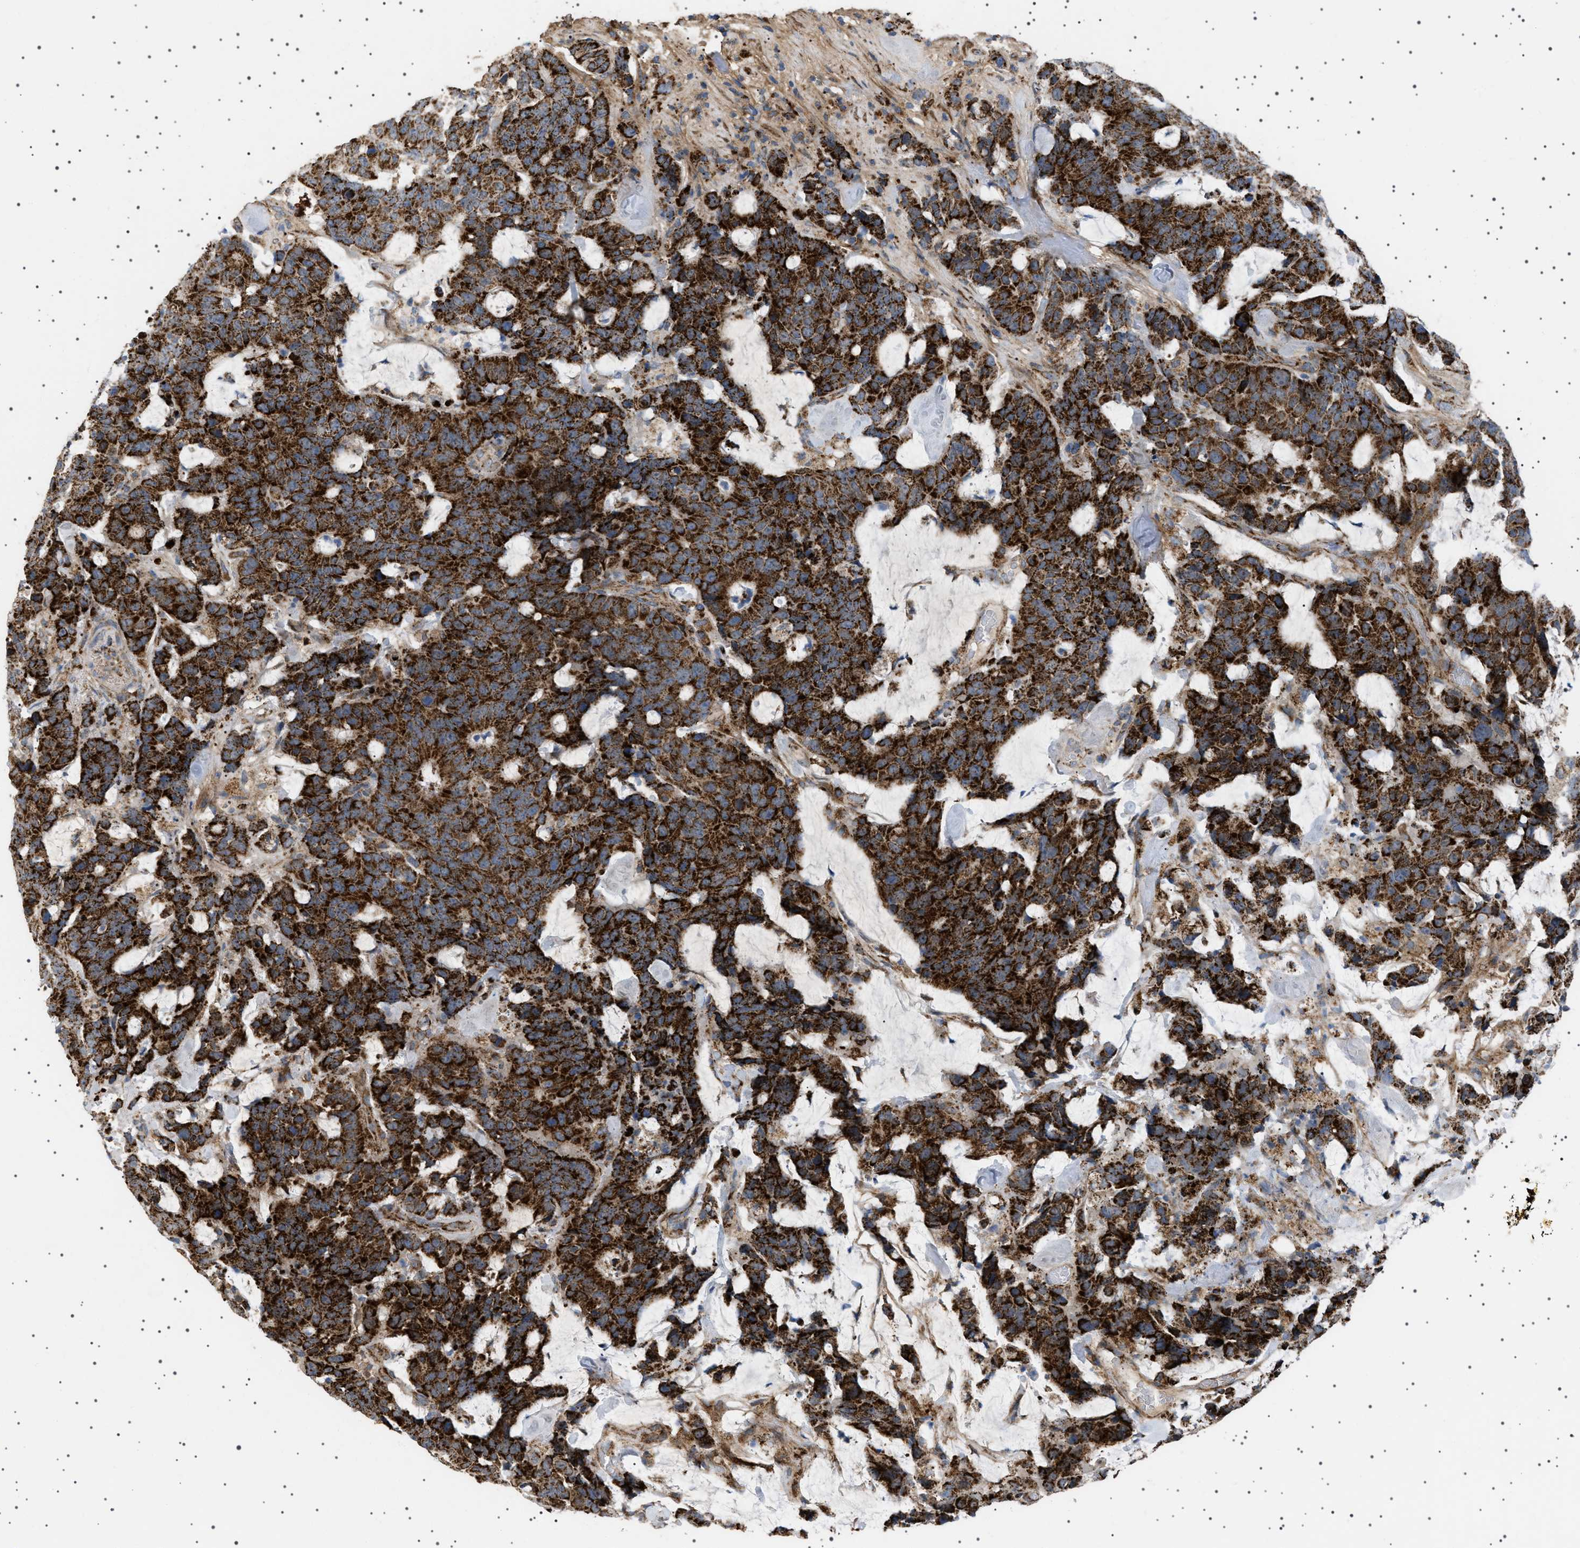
{"staining": {"intensity": "strong", "quantity": ">75%", "location": "cytoplasmic/membranous"}, "tissue": "colorectal cancer", "cell_type": "Tumor cells", "image_type": "cancer", "snomed": [{"axis": "morphology", "description": "Adenocarcinoma, NOS"}, {"axis": "topography", "description": "Colon"}], "caption": "The photomicrograph displays staining of adenocarcinoma (colorectal), revealing strong cytoplasmic/membranous protein expression (brown color) within tumor cells.", "gene": "UBXN8", "patient": {"sex": "female", "age": 86}}